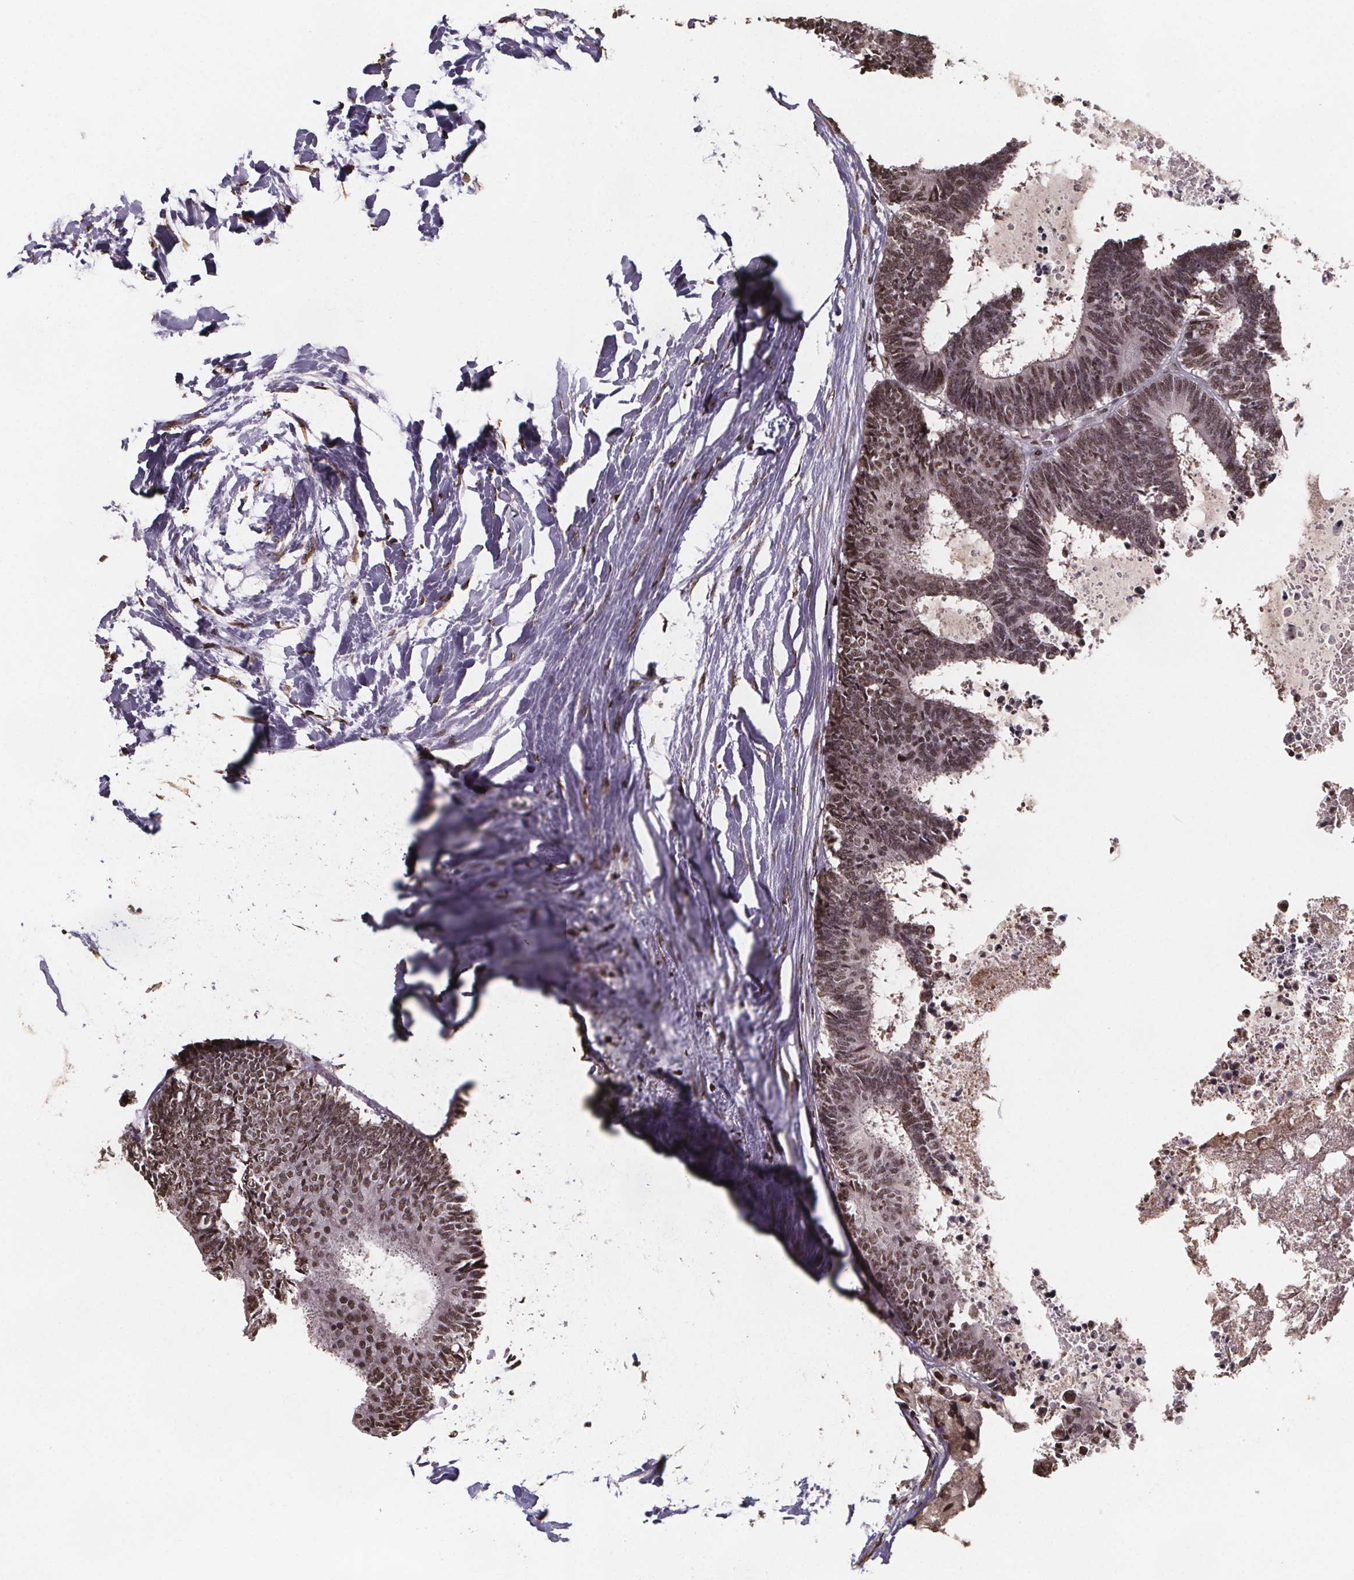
{"staining": {"intensity": "moderate", "quantity": ">75%", "location": "nuclear"}, "tissue": "colorectal cancer", "cell_type": "Tumor cells", "image_type": "cancer", "snomed": [{"axis": "morphology", "description": "Adenocarcinoma, NOS"}, {"axis": "topography", "description": "Colon"}, {"axis": "topography", "description": "Rectum"}], "caption": "Human colorectal cancer stained with a protein marker demonstrates moderate staining in tumor cells.", "gene": "U2SURP", "patient": {"sex": "male", "age": 57}}